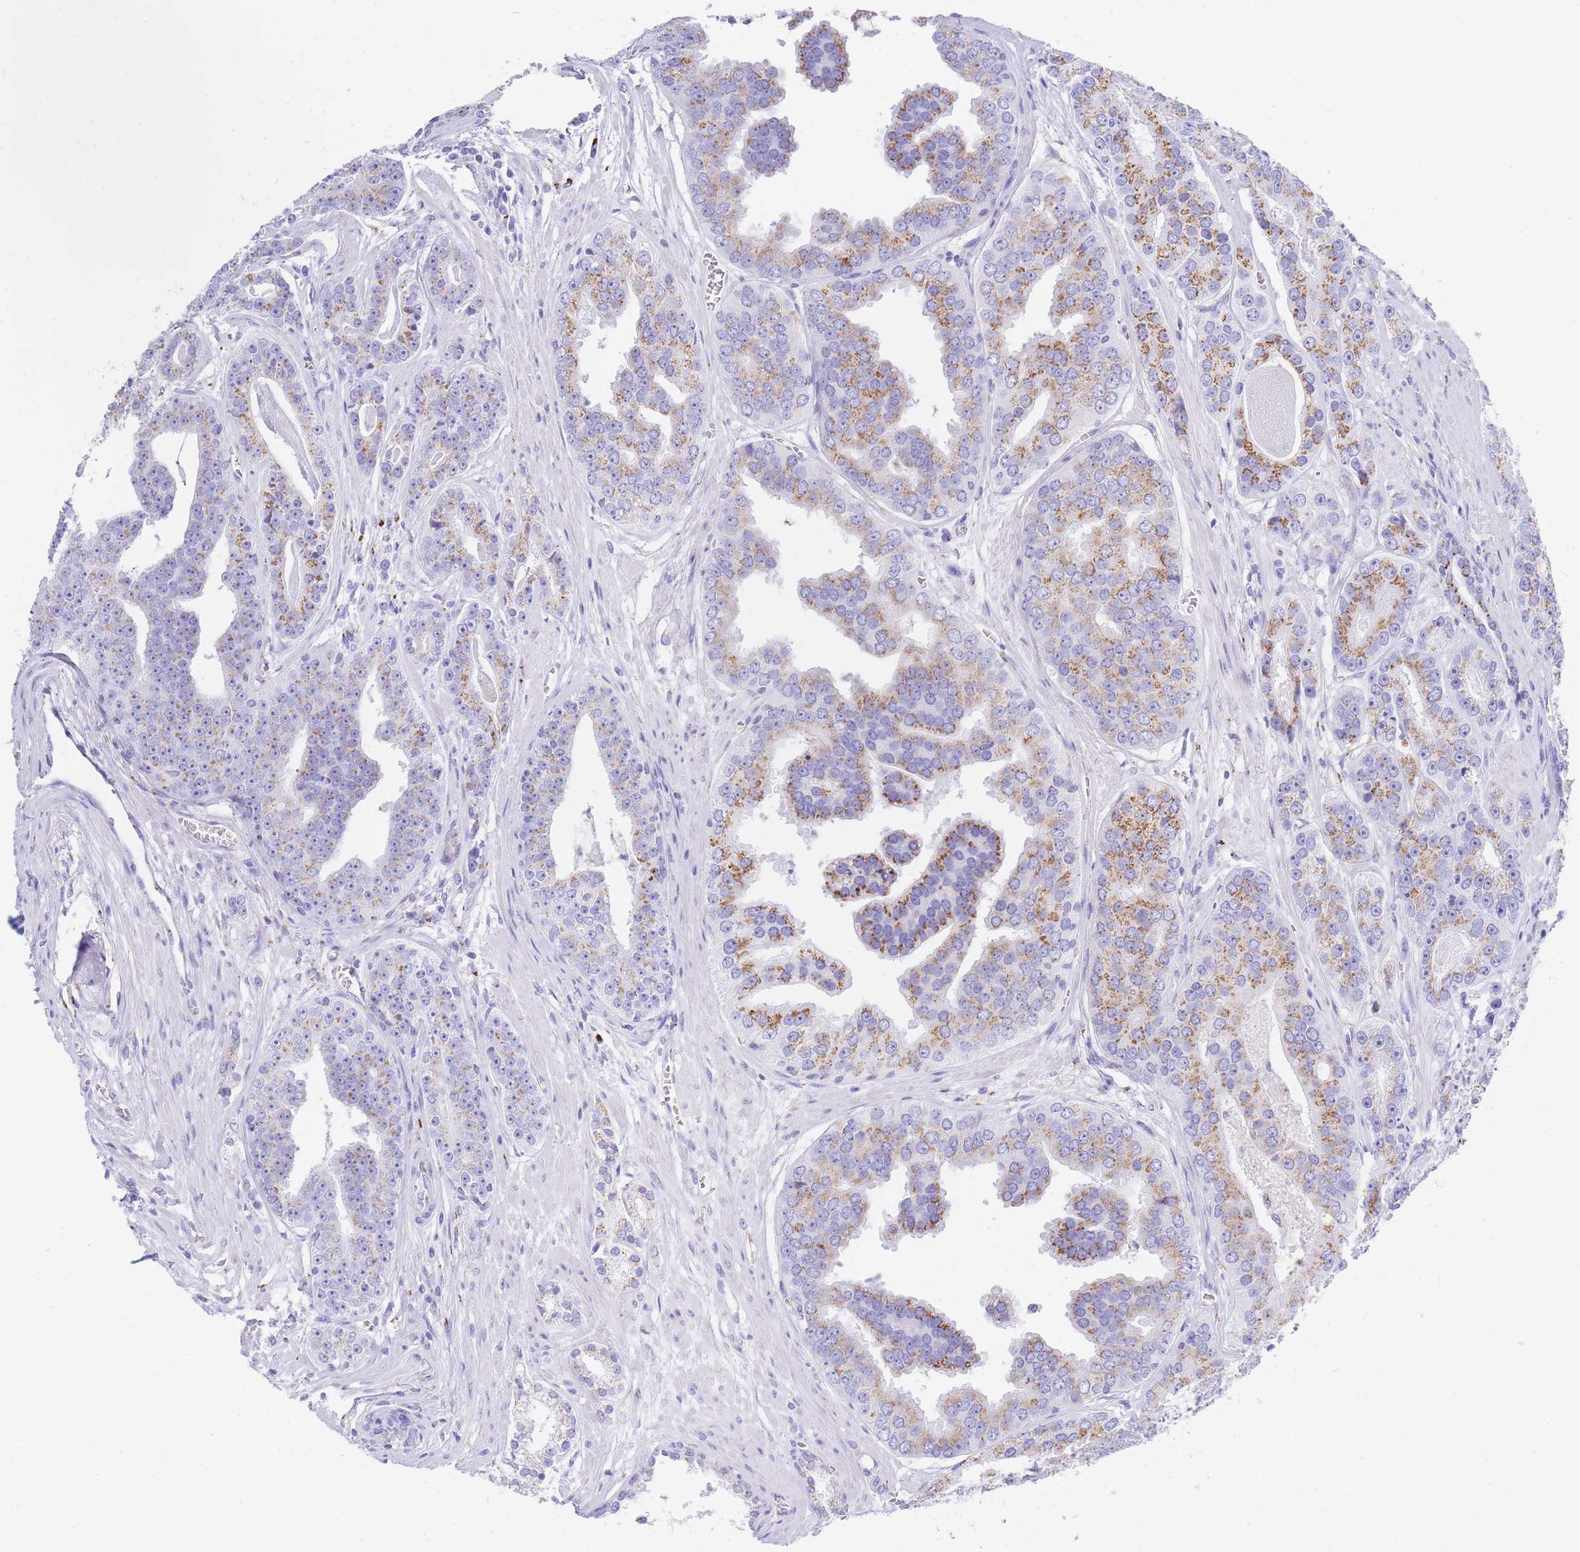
{"staining": {"intensity": "moderate", "quantity": ">75%", "location": "cytoplasmic/membranous"}, "tissue": "prostate cancer", "cell_type": "Tumor cells", "image_type": "cancer", "snomed": [{"axis": "morphology", "description": "Adenocarcinoma, High grade"}, {"axis": "topography", "description": "Prostate"}], "caption": "IHC image of human prostate adenocarcinoma (high-grade) stained for a protein (brown), which shows medium levels of moderate cytoplasmic/membranous staining in approximately >75% of tumor cells.", "gene": "FAM3C", "patient": {"sex": "male", "age": 71}}